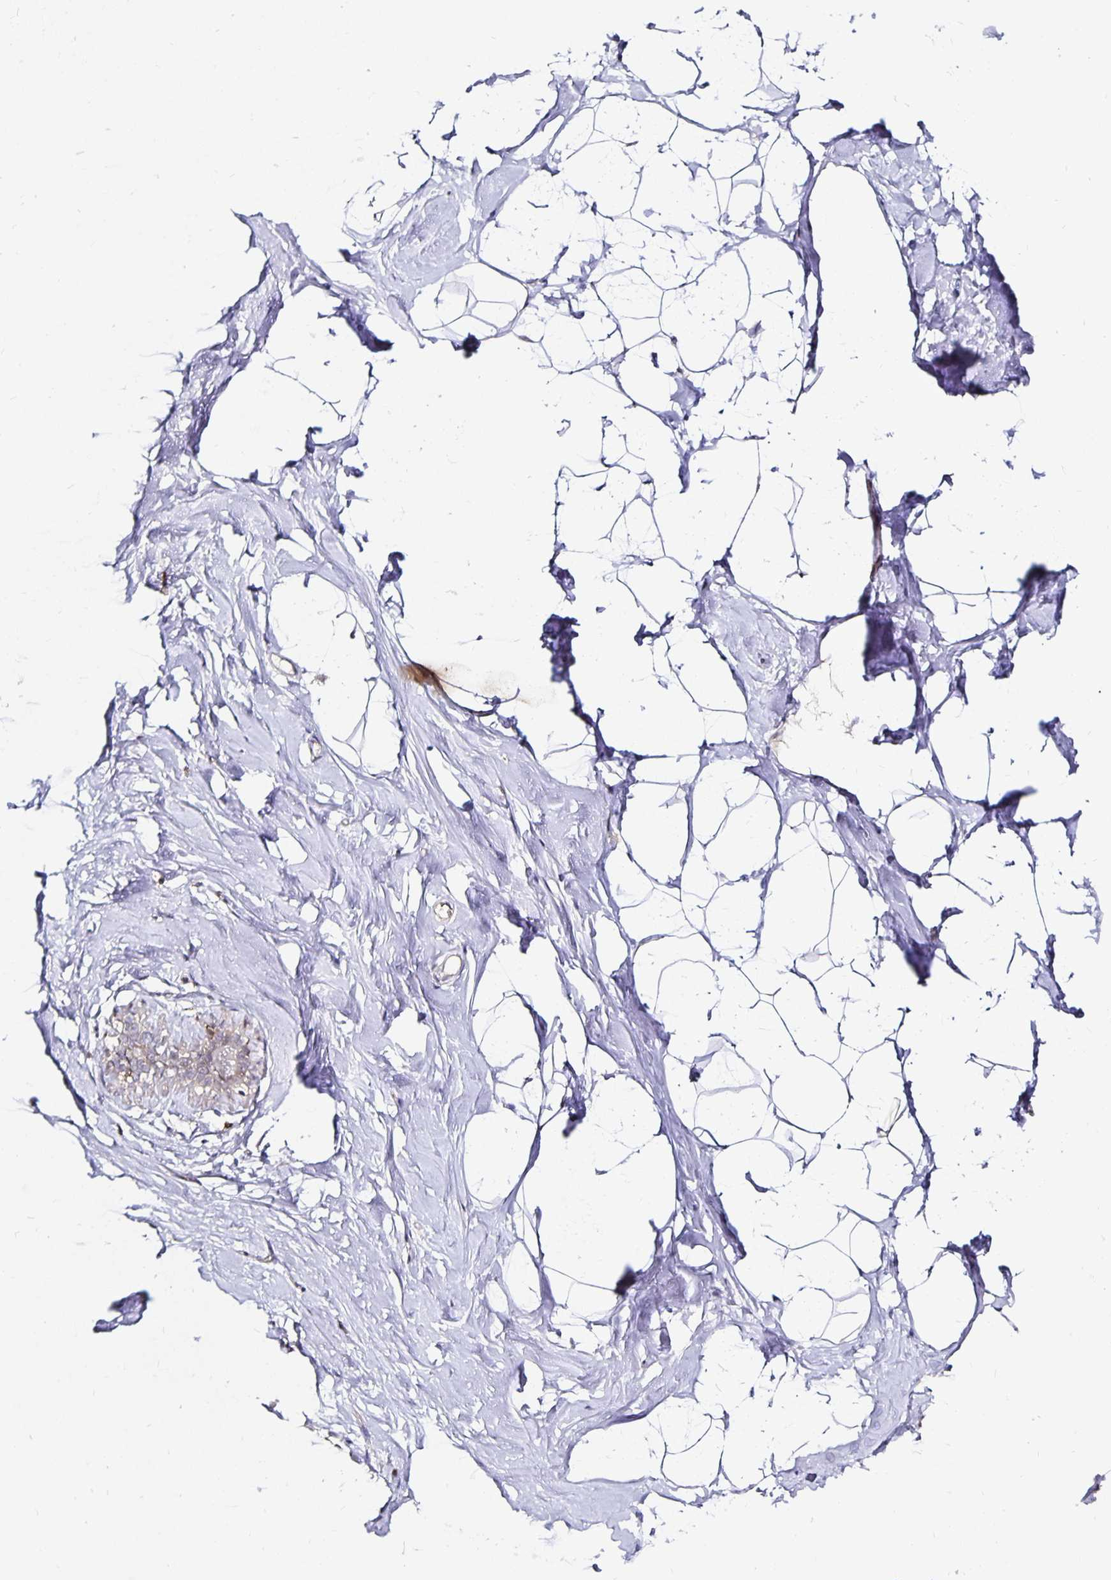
{"staining": {"intensity": "negative", "quantity": "none", "location": "none"}, "tissue": "breast", "cell_type": "Adipocytes", "image_type": "normal", "snomed": [{"axis": "morphology", "description": "Normal tissue, NOS"}, {"axis": "topography", "description": "Breast"}], "caption": "Unremarkable breast was stained to show a protein in brown. There is no significant positivity in adipocytes. Nuclei are stained in blue.", "gene": "ANLN", "patient": {"sex": "female", "age": 32}}